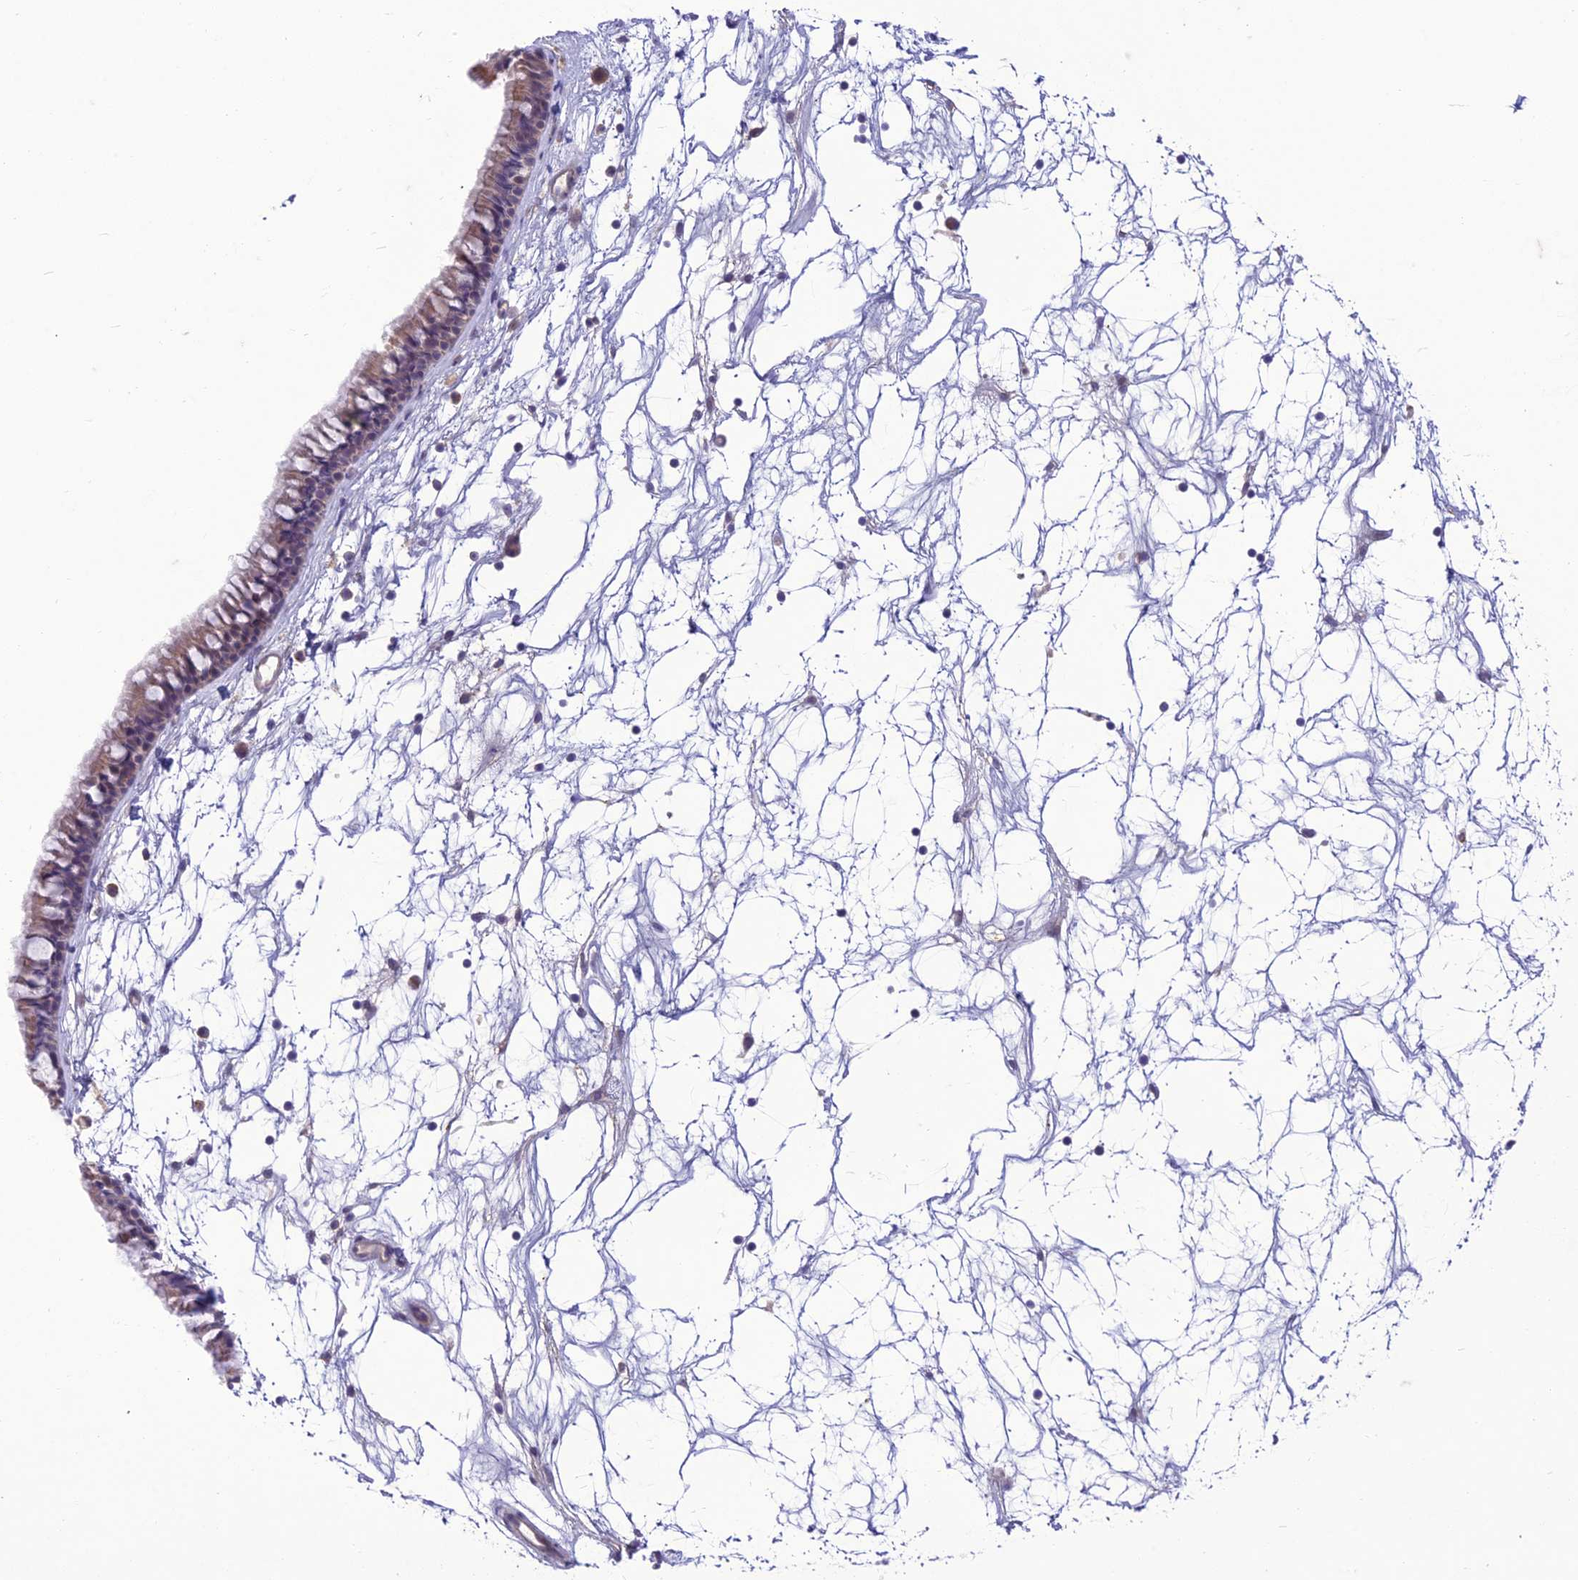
{"staining": {"intensity": "weak", "quantity": "25%-75%", "location": "cytoplasmic/membranous"}, "tissue": "nasopharynx", "cell_type": "Respiratory epithelial cells", "image_type": "normal", "snomed": [{"axis": "morphology", "description": "Normal tissue, NOS"}, {"axis": "topography", "description": "Nasopharynx"}], "caption": "Immunohistochemical staining of unremarkable human nasopharynx demonstrates weak cytoplasmic/membranous protein staining in about 25%-75% of respiratory epithelial cells.", "gene": "ITGAE", "patient": {"sex": "male", "age": 64}}